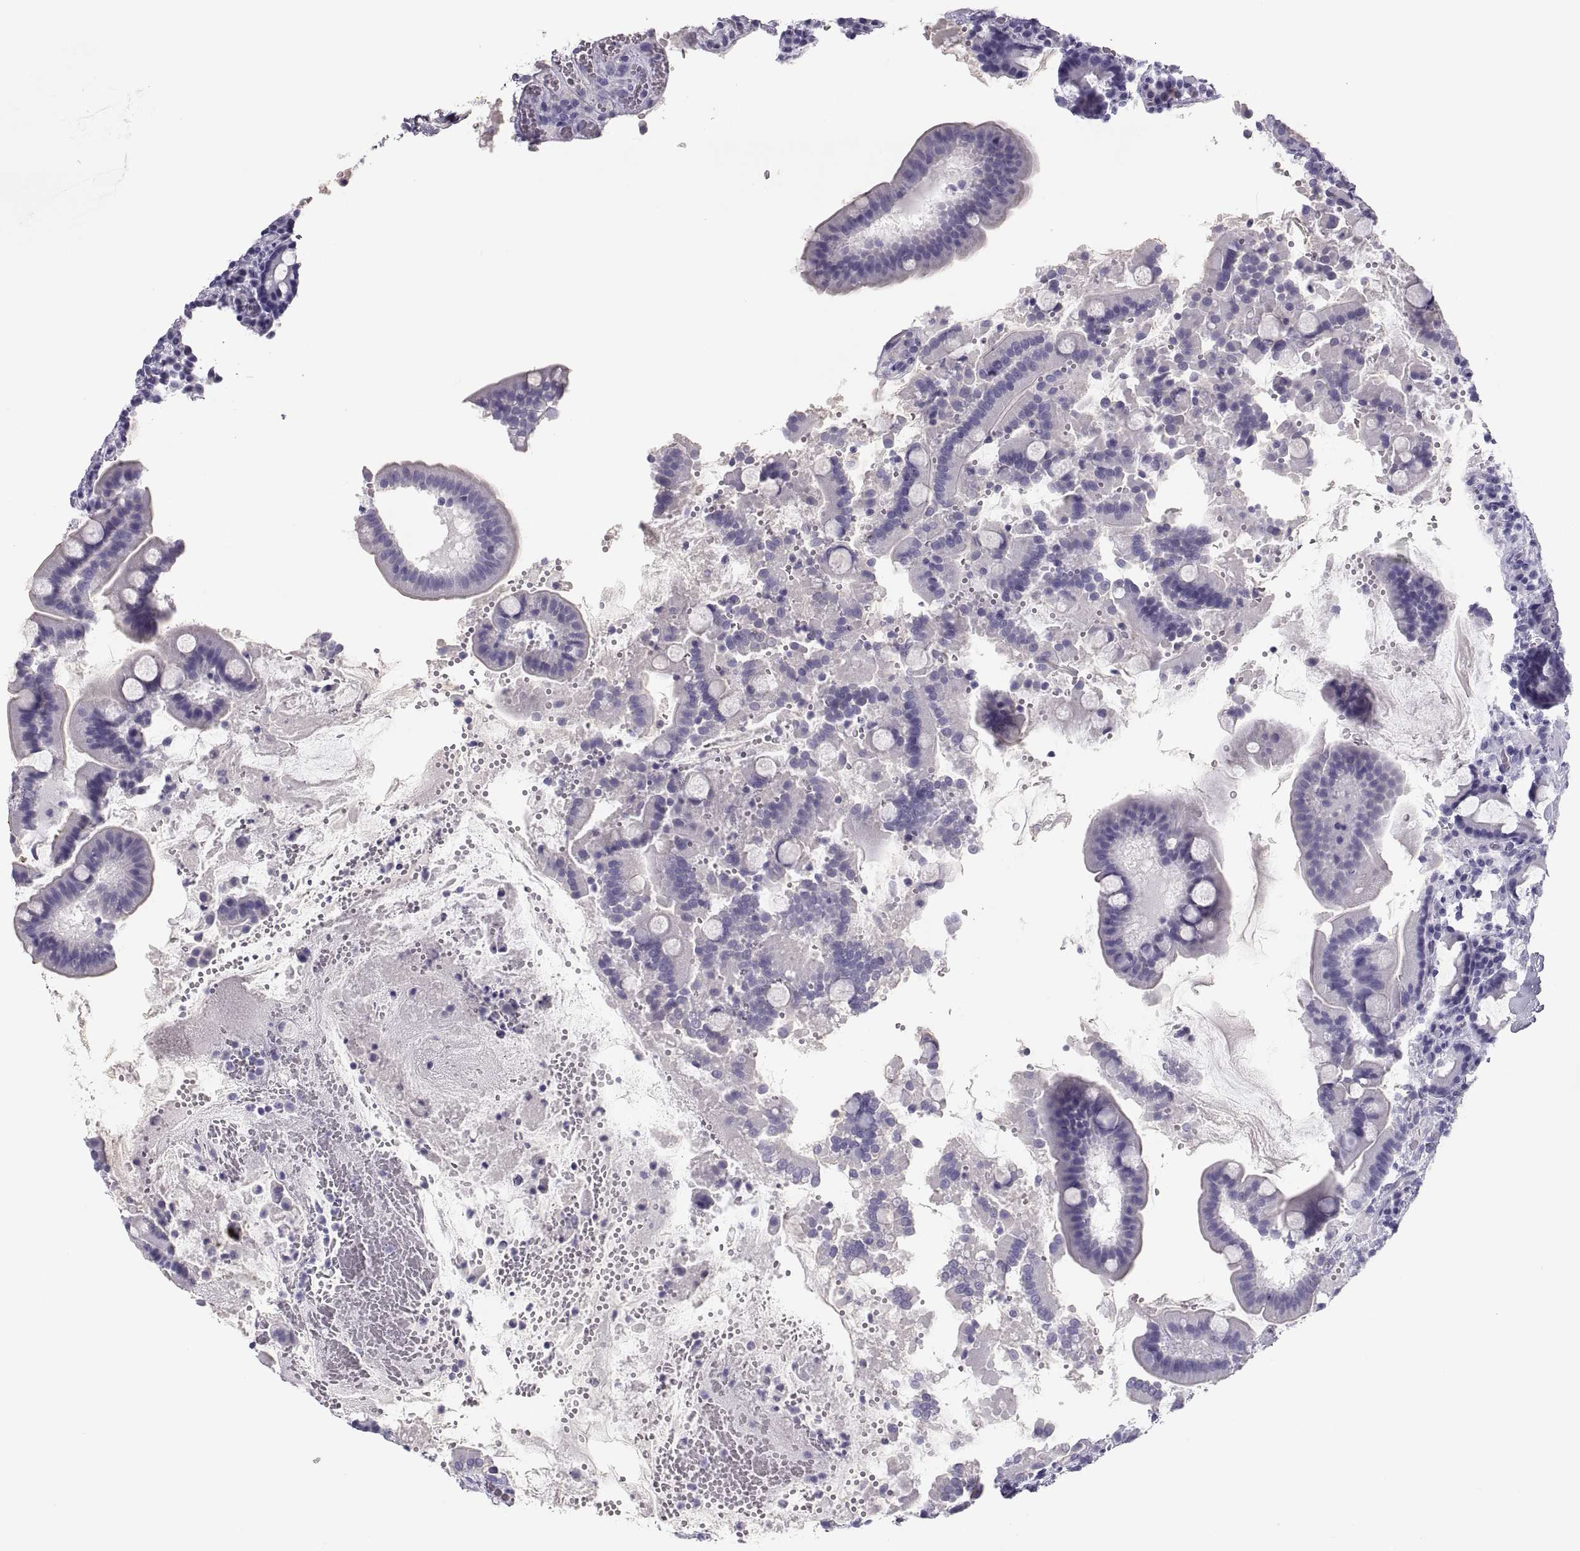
{"staining": {"intensity": "negative", "quantity": "none", "location": "none"}, "tissue": "duodenum", "cell_type": "Glandular cells", "image_type": "normal", "snomed": [{"axis": "morphology", "description": "Normal tissue, NOS"}, {"axis": "topography", "description": "Duodenum"}], "caption": "Protein analysis of normal duodenum exhibits no significant positivity in glandular cells.", "gene": "MAGEB2", "patient": {"sex": "male", "age": 59}}